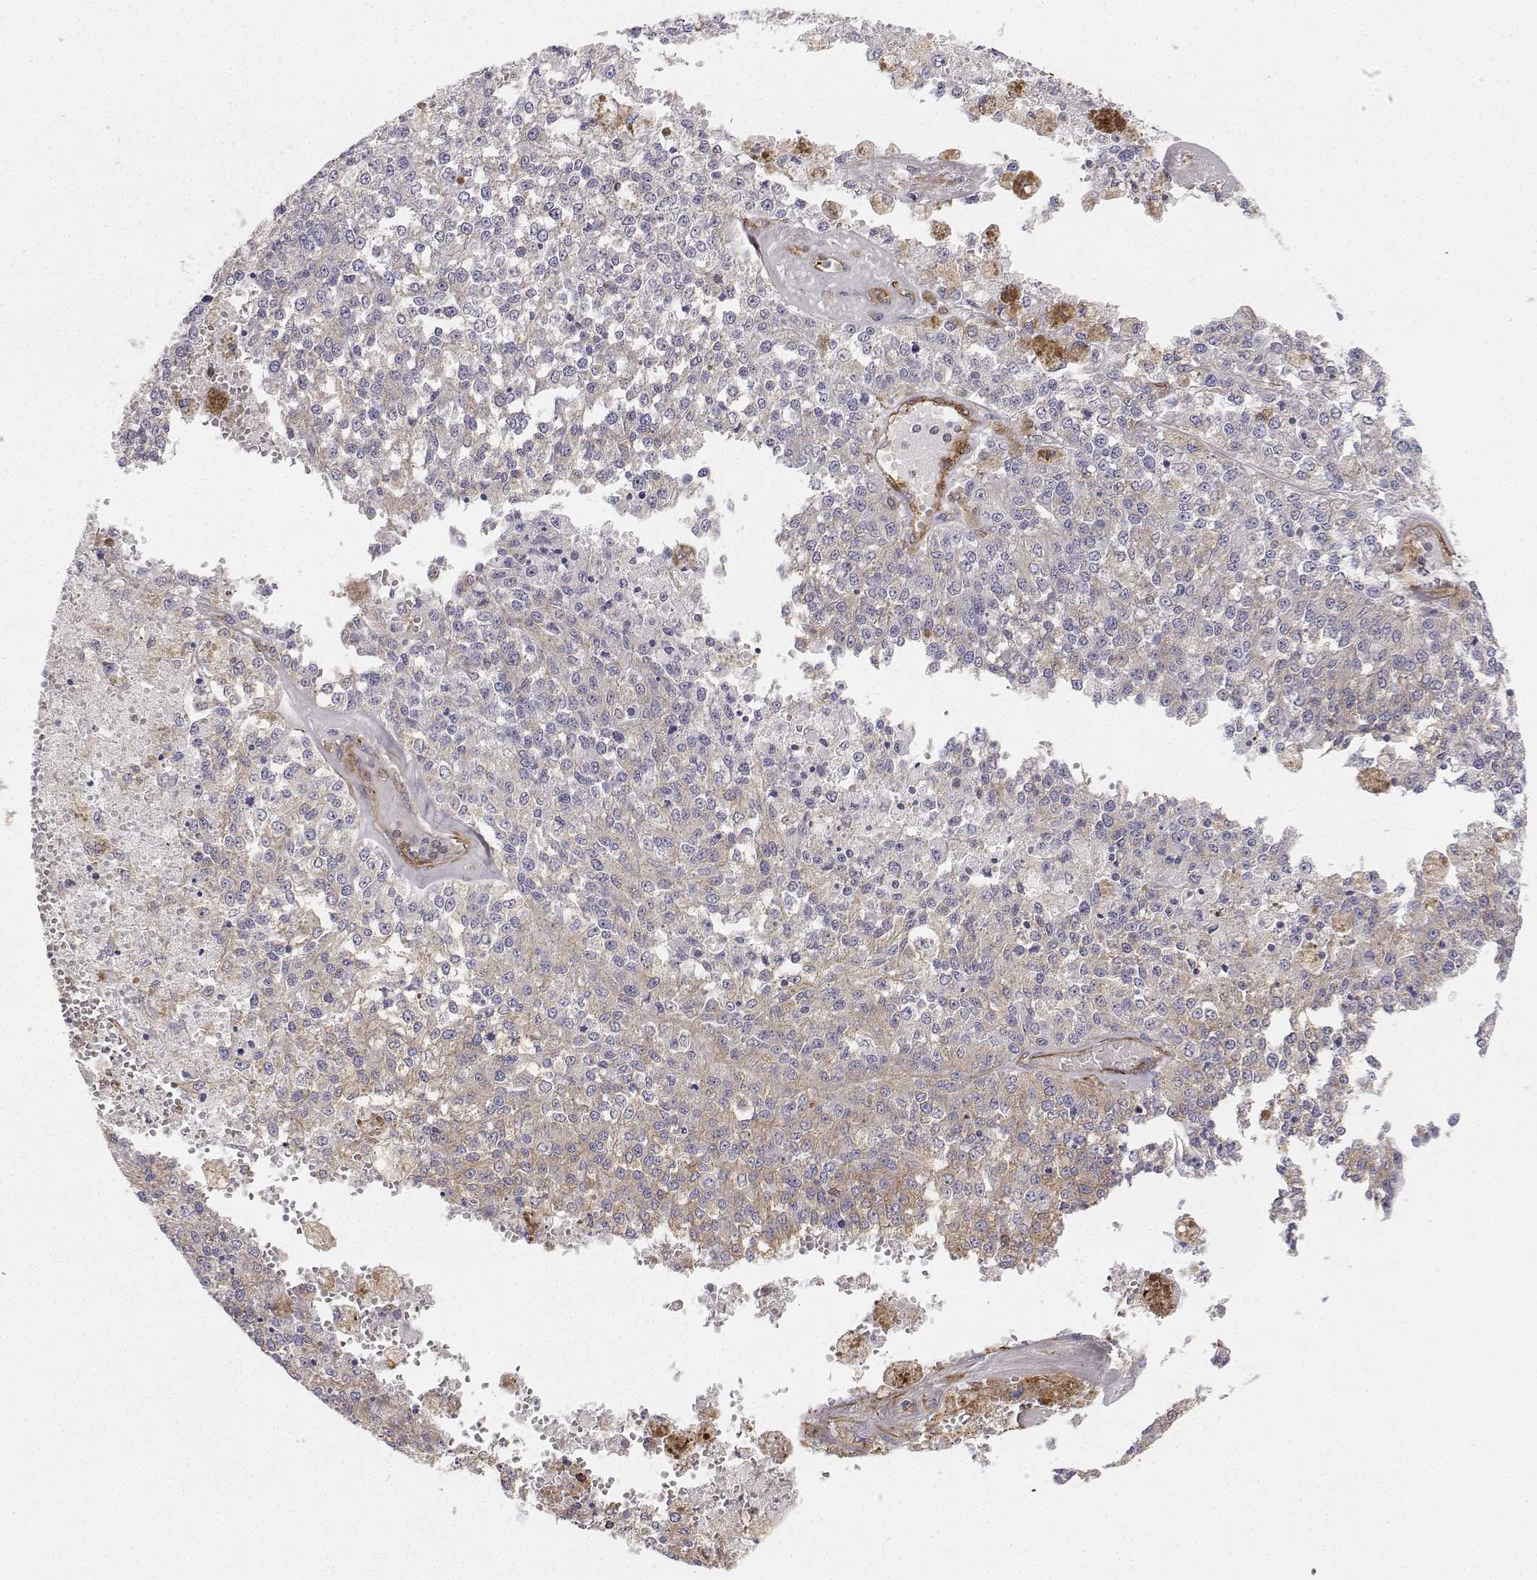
{"staining": {"intensity": "negative", "quantity": "none", "location": "none"}, "tissue": "melanoma", "cell_type": "Tumor cells", "image_type": "cancer", "snomed": [{"axis": "morphology", "description": "Malignant melanoma, Metastatic site"}, {"axis": "topography", "description": "Lymph node"}], "caption": "Tumor cells show no significant staining in malignant melanoma (metastatic site).", "gene": "MYH9", "patient": {"sex": "female", "age": 64}}